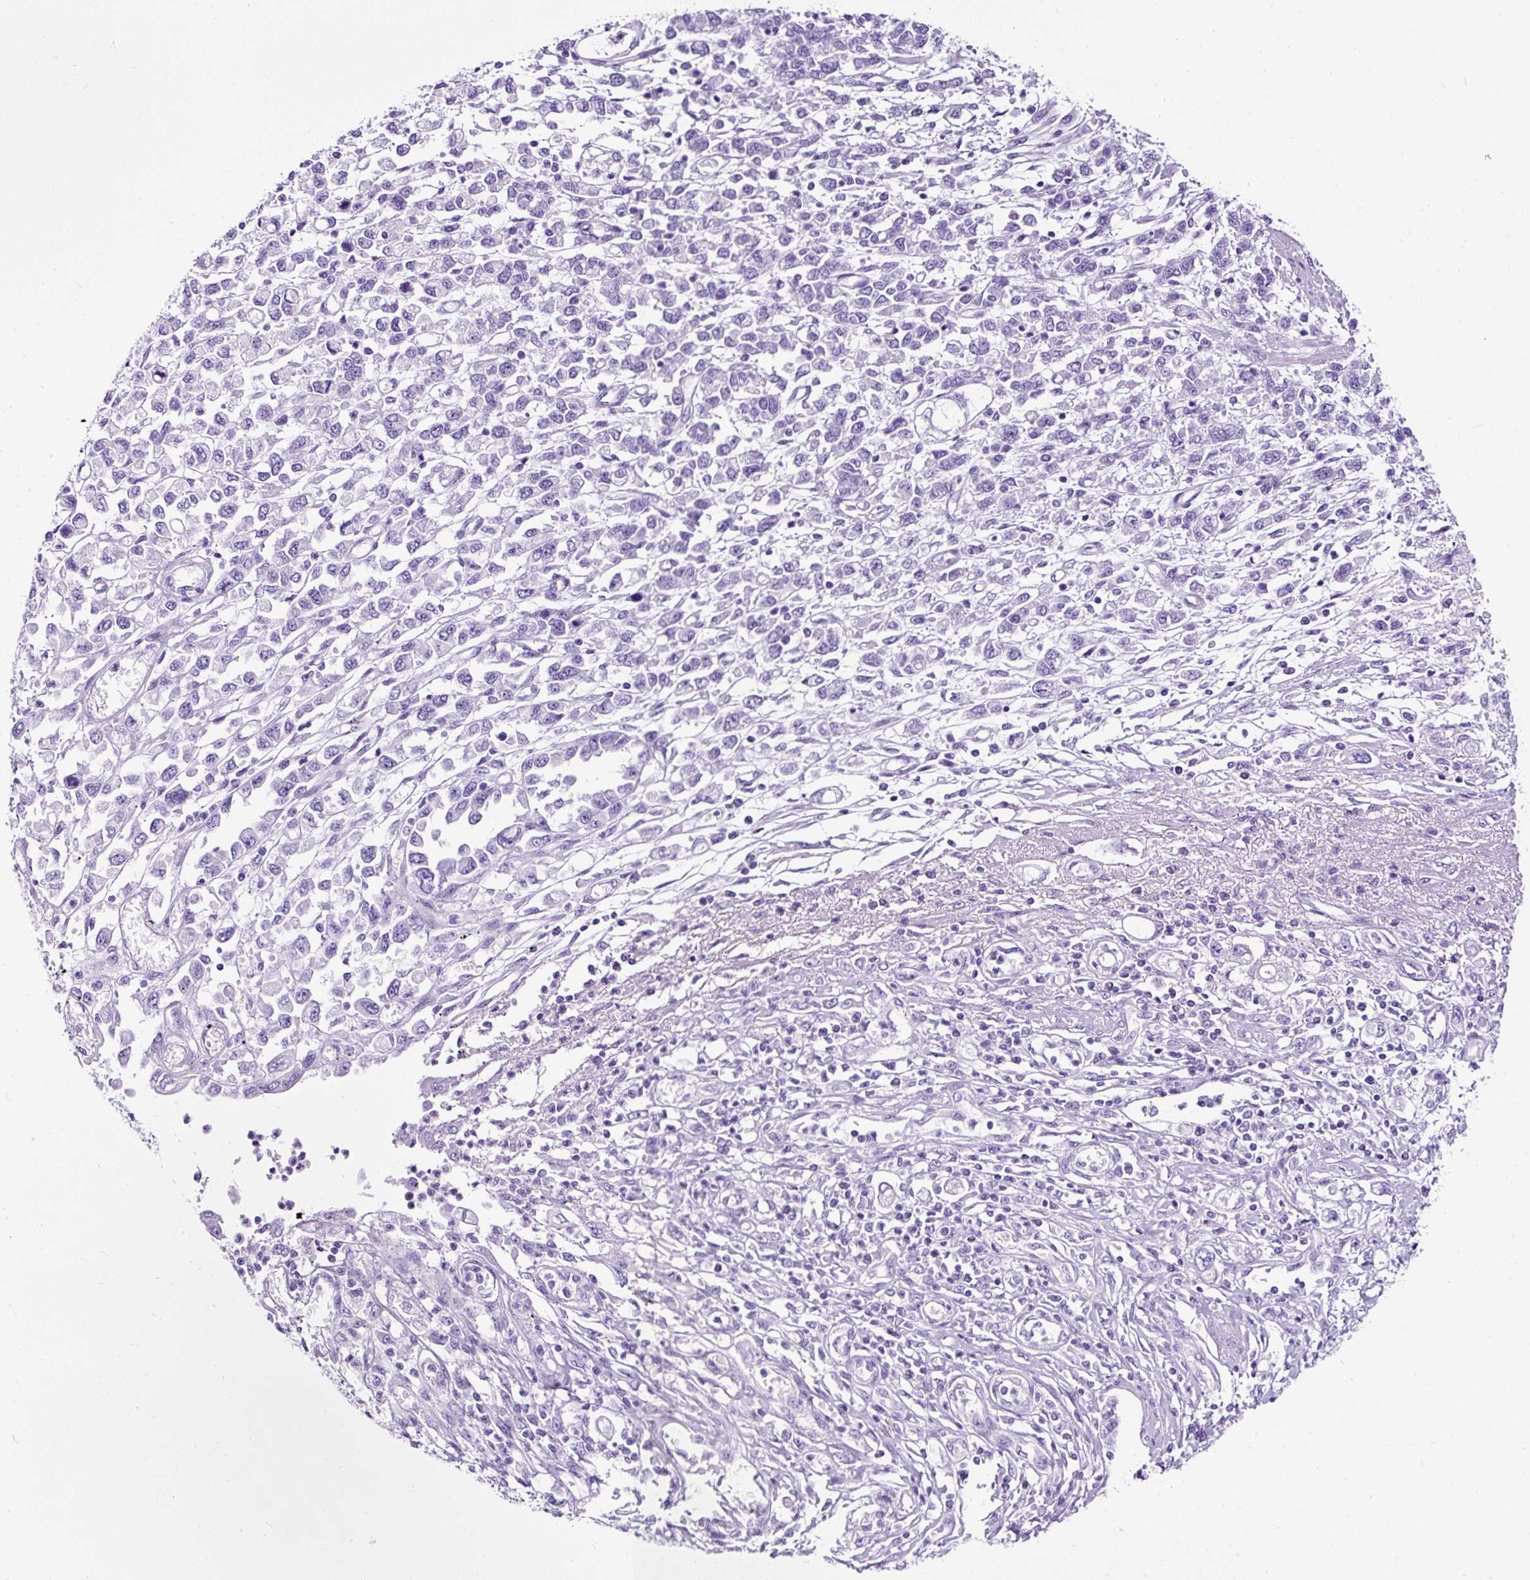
{"staining": {"intensity": "negative", "quantity": "none", "location": "none"}, "tissue": "stomach cancer", "cell_type": "Tumor cells", "image_type": "cancer", "snomed": [{"axis": "morphology", "description": "Adenocarcinoma, NOS"}, {"axis": "topography", "description": "Stomach"}], "caption": "This is an immunohistochemistry image of stomach adenocarcinoma. There is no expression in tumor cells.", "gene": "STOX2", "patient": {"sex": "female", "age": 76}}